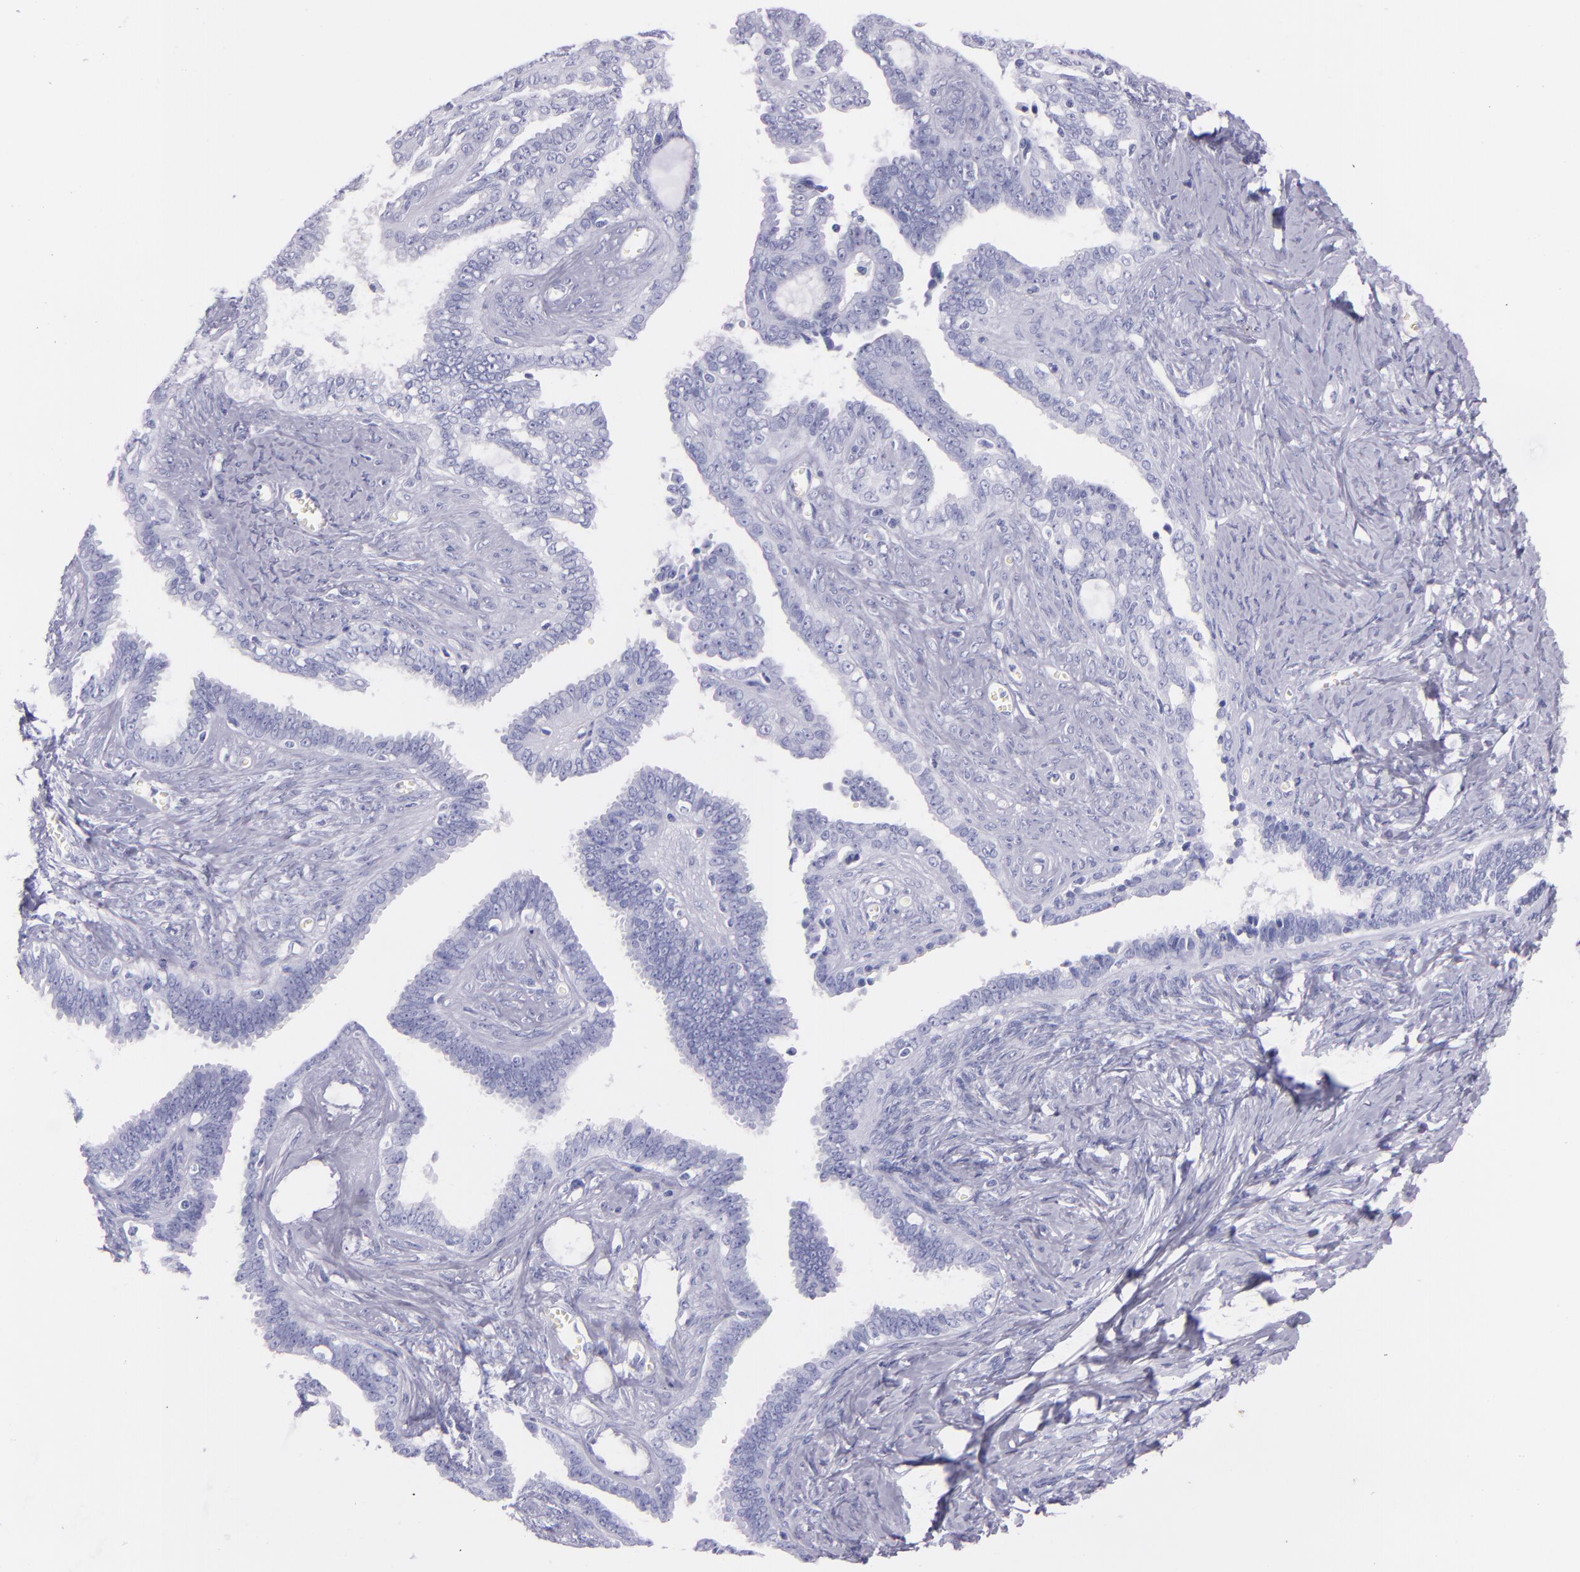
{"staining": {"intensity": "negative", "quantity": "none", "location": "none"}, "tissue": "ovarian cancer", "cell_type": "Tumor cells", "image_type": "cancer", "snomed": [{"axis": "morphology", "description": "Cystadenocarcinoma, serous, NOS"}, {"axis": "topography", "description": "Ovary"}], "caption": "The histopathology image displays no staining of tumor cells in ovarian cancer (serous cystadenocarcinoma).", "gene": "SFTPB", "patient": {"sex": "female", "age": 71}}